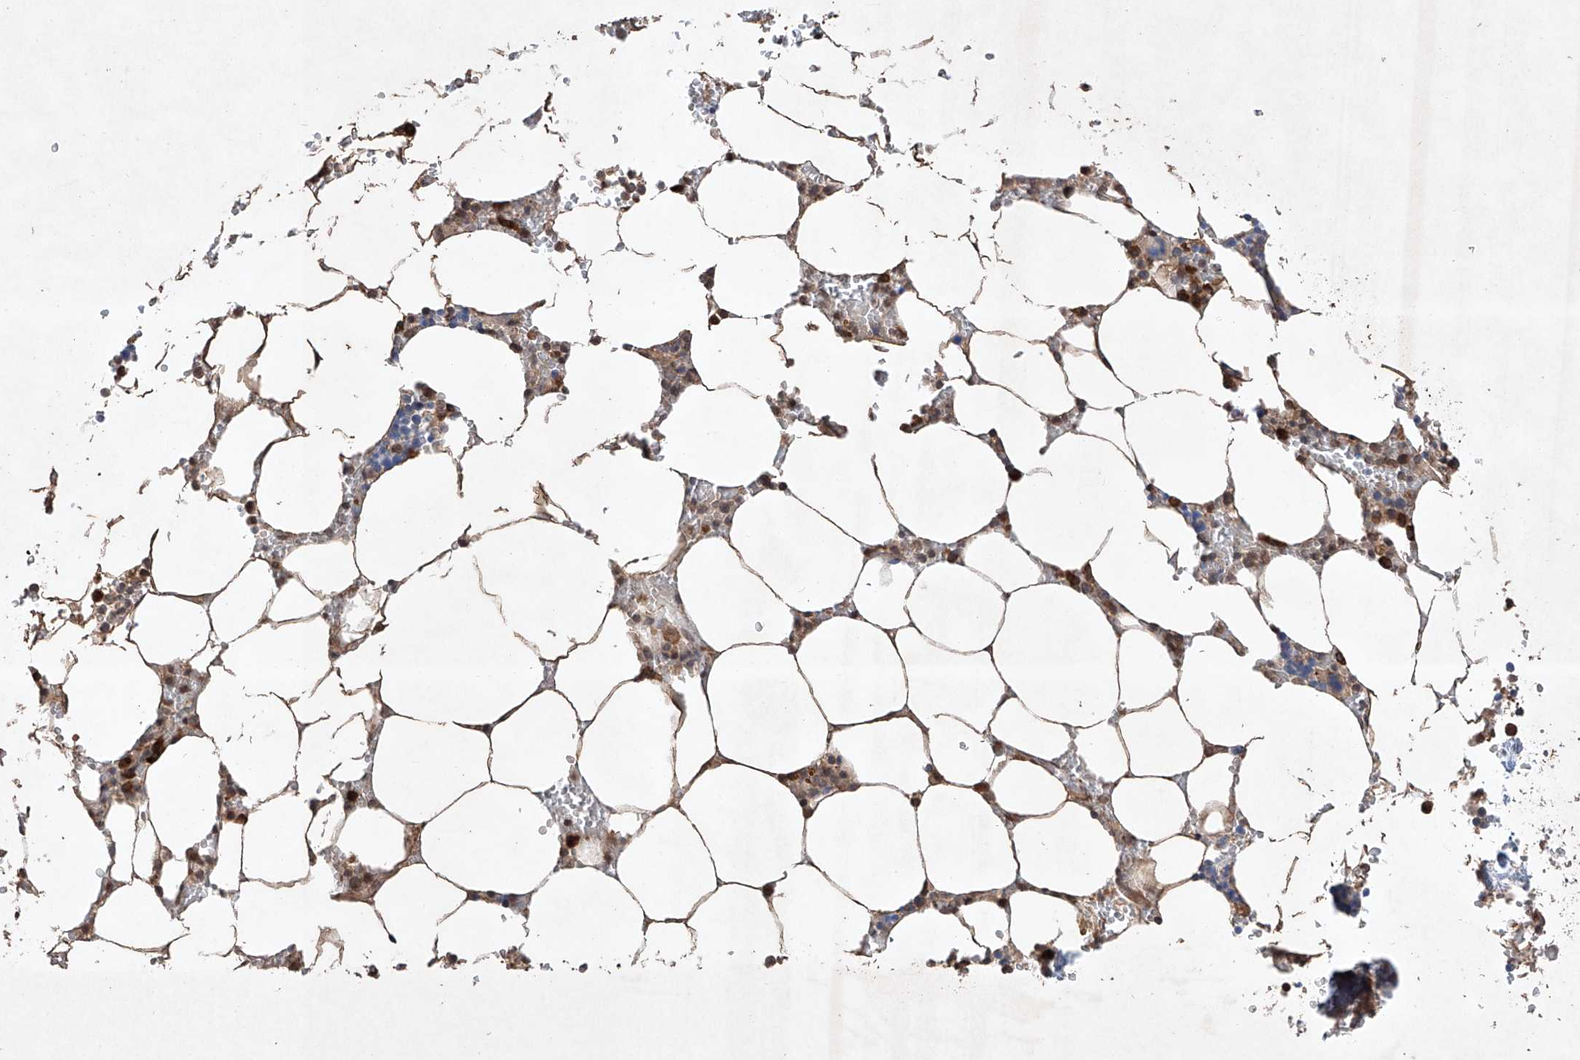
{"staining": {"intensity": "moderate", "quantity": "<25%", "location": "cytoplasmic/membranous"}, "tissue": "bone marrow", "cell_type": "Hematopoietic cells", "image_type": "normal", "snomed": [{"axis": "morphology", "description": "Normal tissue, NOS"}, {"axis": "topography", "description": "Bone marrow"}], "caption": "A micrograph of bone marrow stained for a protein demonstrates moderate cytoplasmic/membranous brown staining in hematopoietic cells. The protein is stained brown, and the nuclei are stained in blue (DAB IHC with brightfield microscopy, high magnification).", "gene": "LURAP1", "patient": {"sex": "male", "age": 70}}